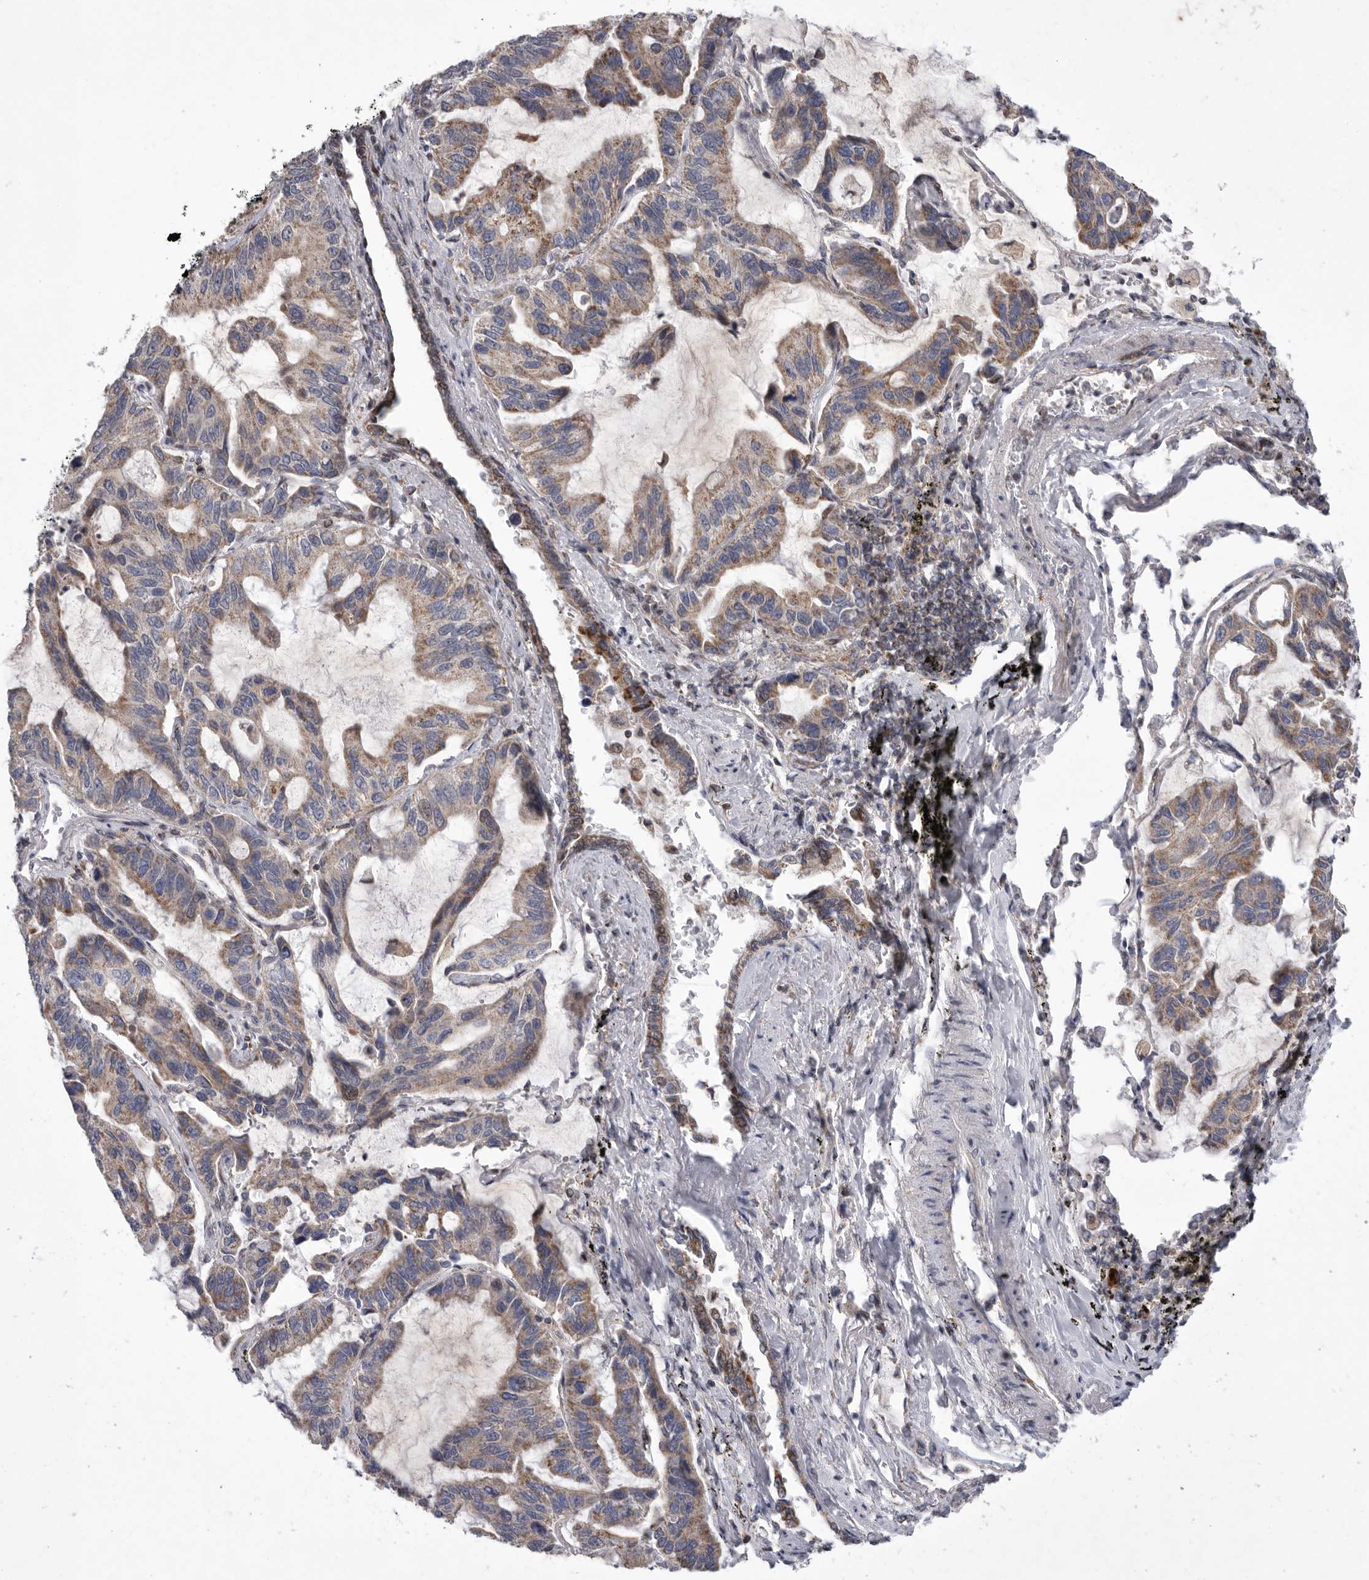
{"staining": {"intensity": "moderate", "quantity": ">75%", "location": "cytoplasmic/membranous"}, "tissue": "lung cancer", "cell_type": "Tumor cells", "image_type": "cancer", "snomed": [{"axis": "morphology", "description": "Adenocarcinoma, NOS"}, {"axis": "topography", "description": "Lung"}], "caption": "Protein staining by IHC displays moderate cytoplasmic/membranous staining in approximately >75% of tumor cells in adenocarcinoma (lung). (DAB IHC, brown staining for protein, blue staining for nuclei).", "gene": "MPZL1", "patient": {"sex": "male", "age": 64}}